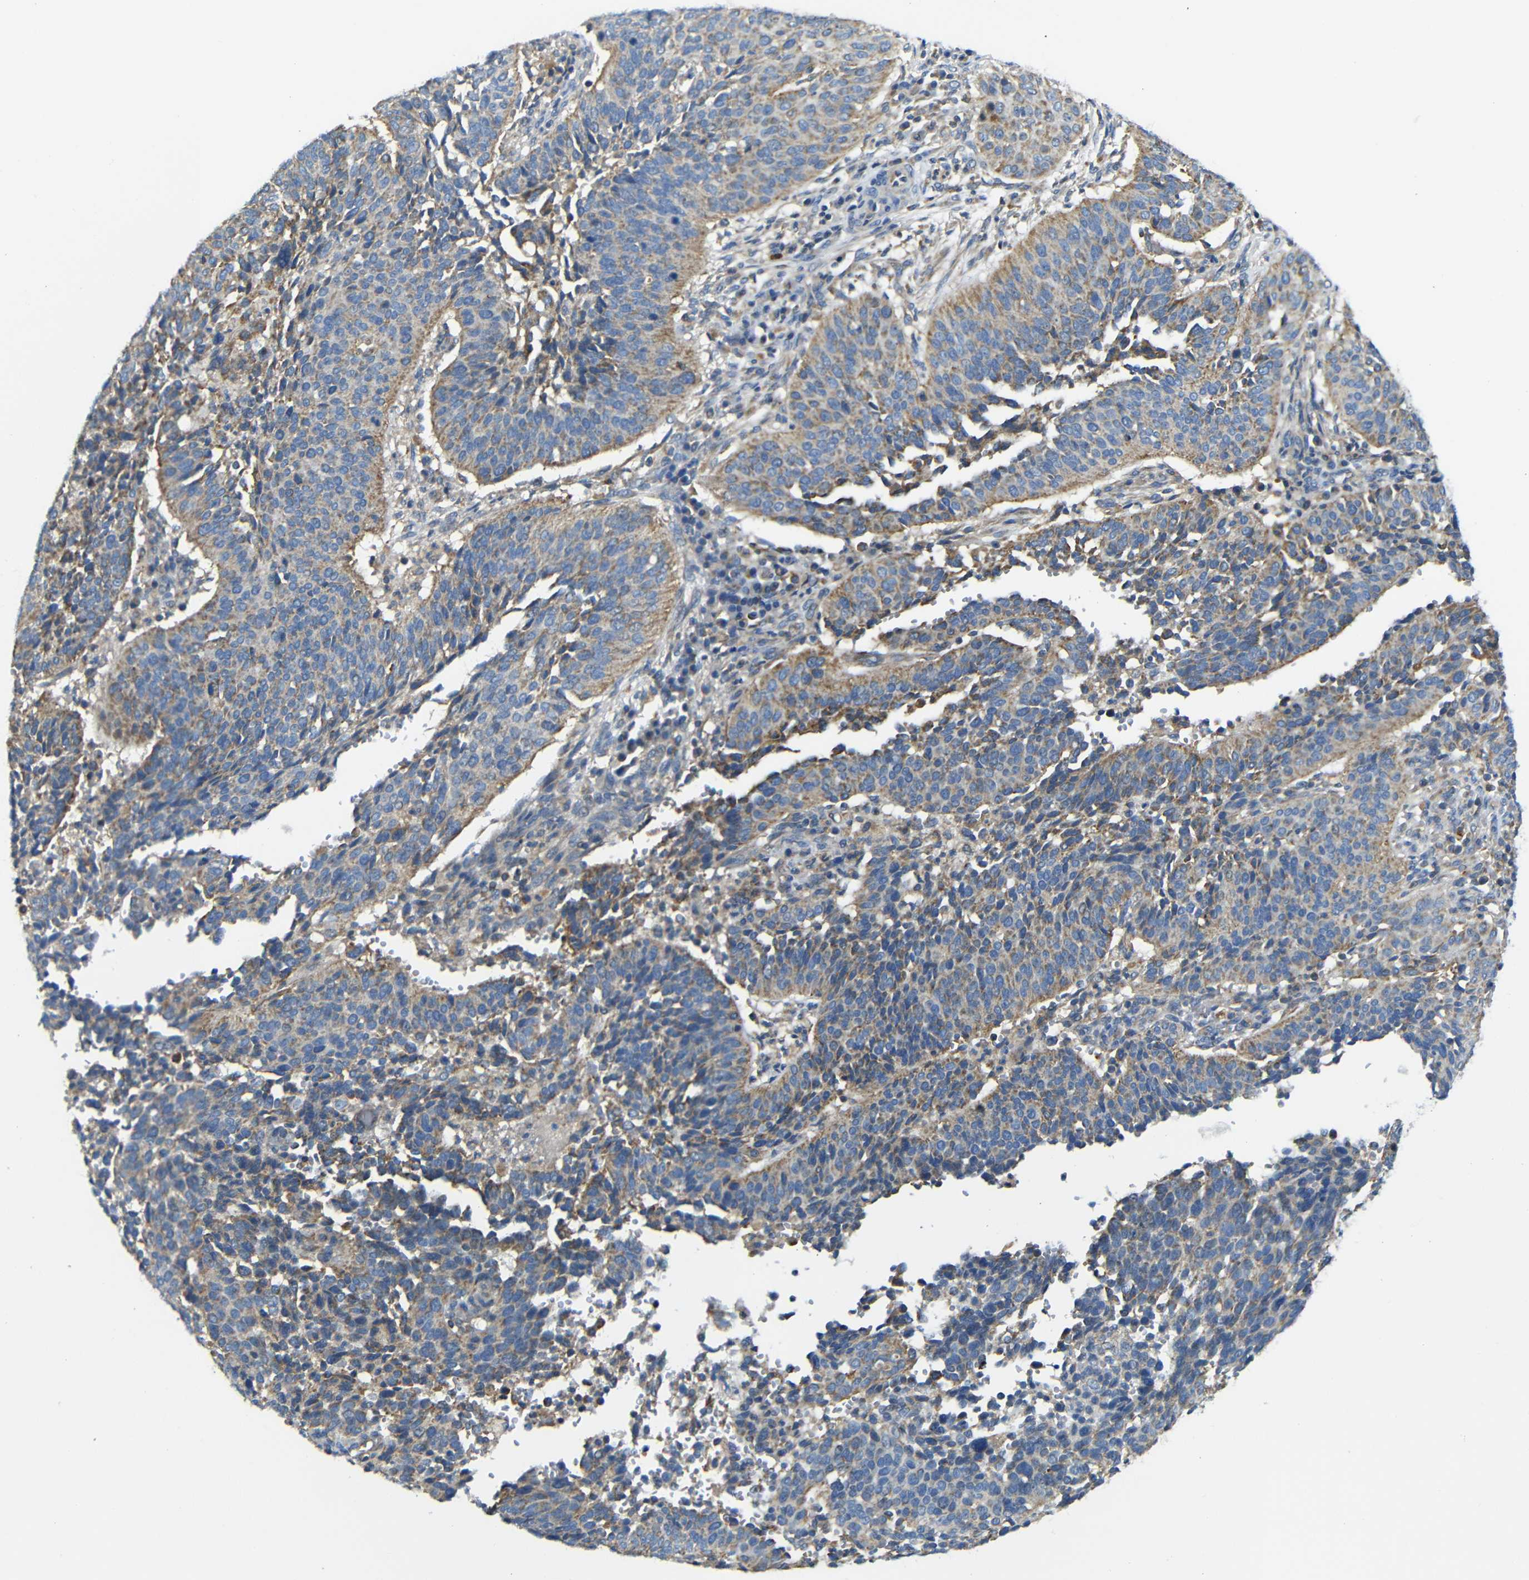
{"staining": {"intensity": "moderate", "quantity": ">75%", "location": "cytoplasmic/membranous"}, "tissue": "cervical cancer", "cell_type": "Tumor cells", "image_type": "cancer", "snomed": [{"axis": "morphology", "description": "Normal tissue, NOS"}, {"axis": "morphology", "description": "Squamous cell carcinoma, NOS"}, {"axis": "topography", "description": "Cervix"}], "caption": "A brown stain highlights moderate cytoplasmic/membranous staining of a protein in squamous cell carcinoma (cervical) tumor cells.", "gene": "PDCD1LG2", "patient": {"sex": "female", "age": 39}}